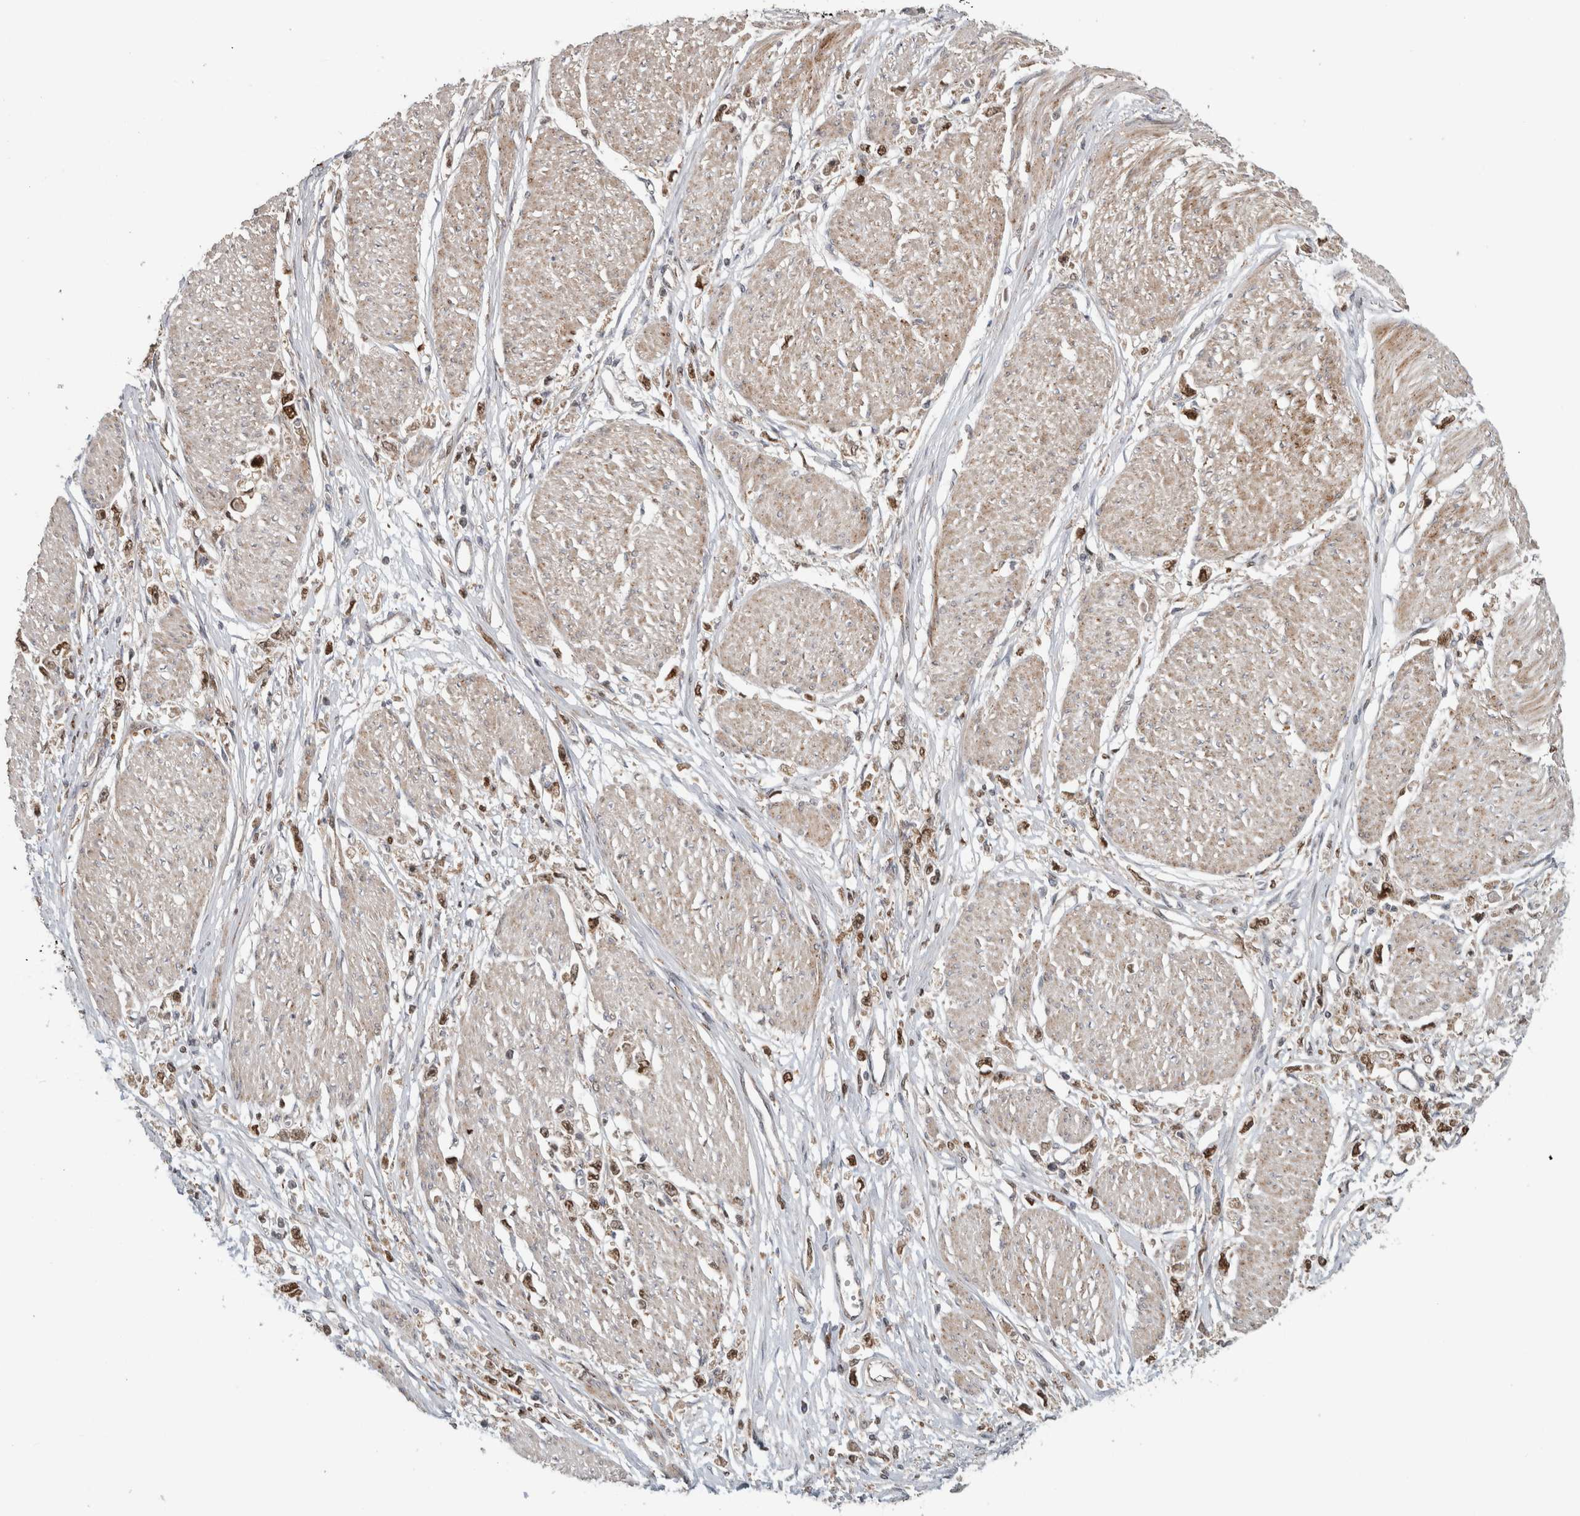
{"staining": {"intensity": "moderate", "quantity": "25%-75%", "location": "nuclear"}, "tissue": "stomach cancer", "cell_type": "Tumor cells", "image_type": "cancer", "snomed": [{"axis": "morphology", "description": "Adenocarcinoma, NOS"}, {"axis": "topography", "description": "Stomach"}], "caption": "Moderate nuclear protein staining is present in about 25%-75% of tumor cells in stomach adenocarcinoma.", "gene": "INSRR", "patient": {"sex": "female", "age": 59}}